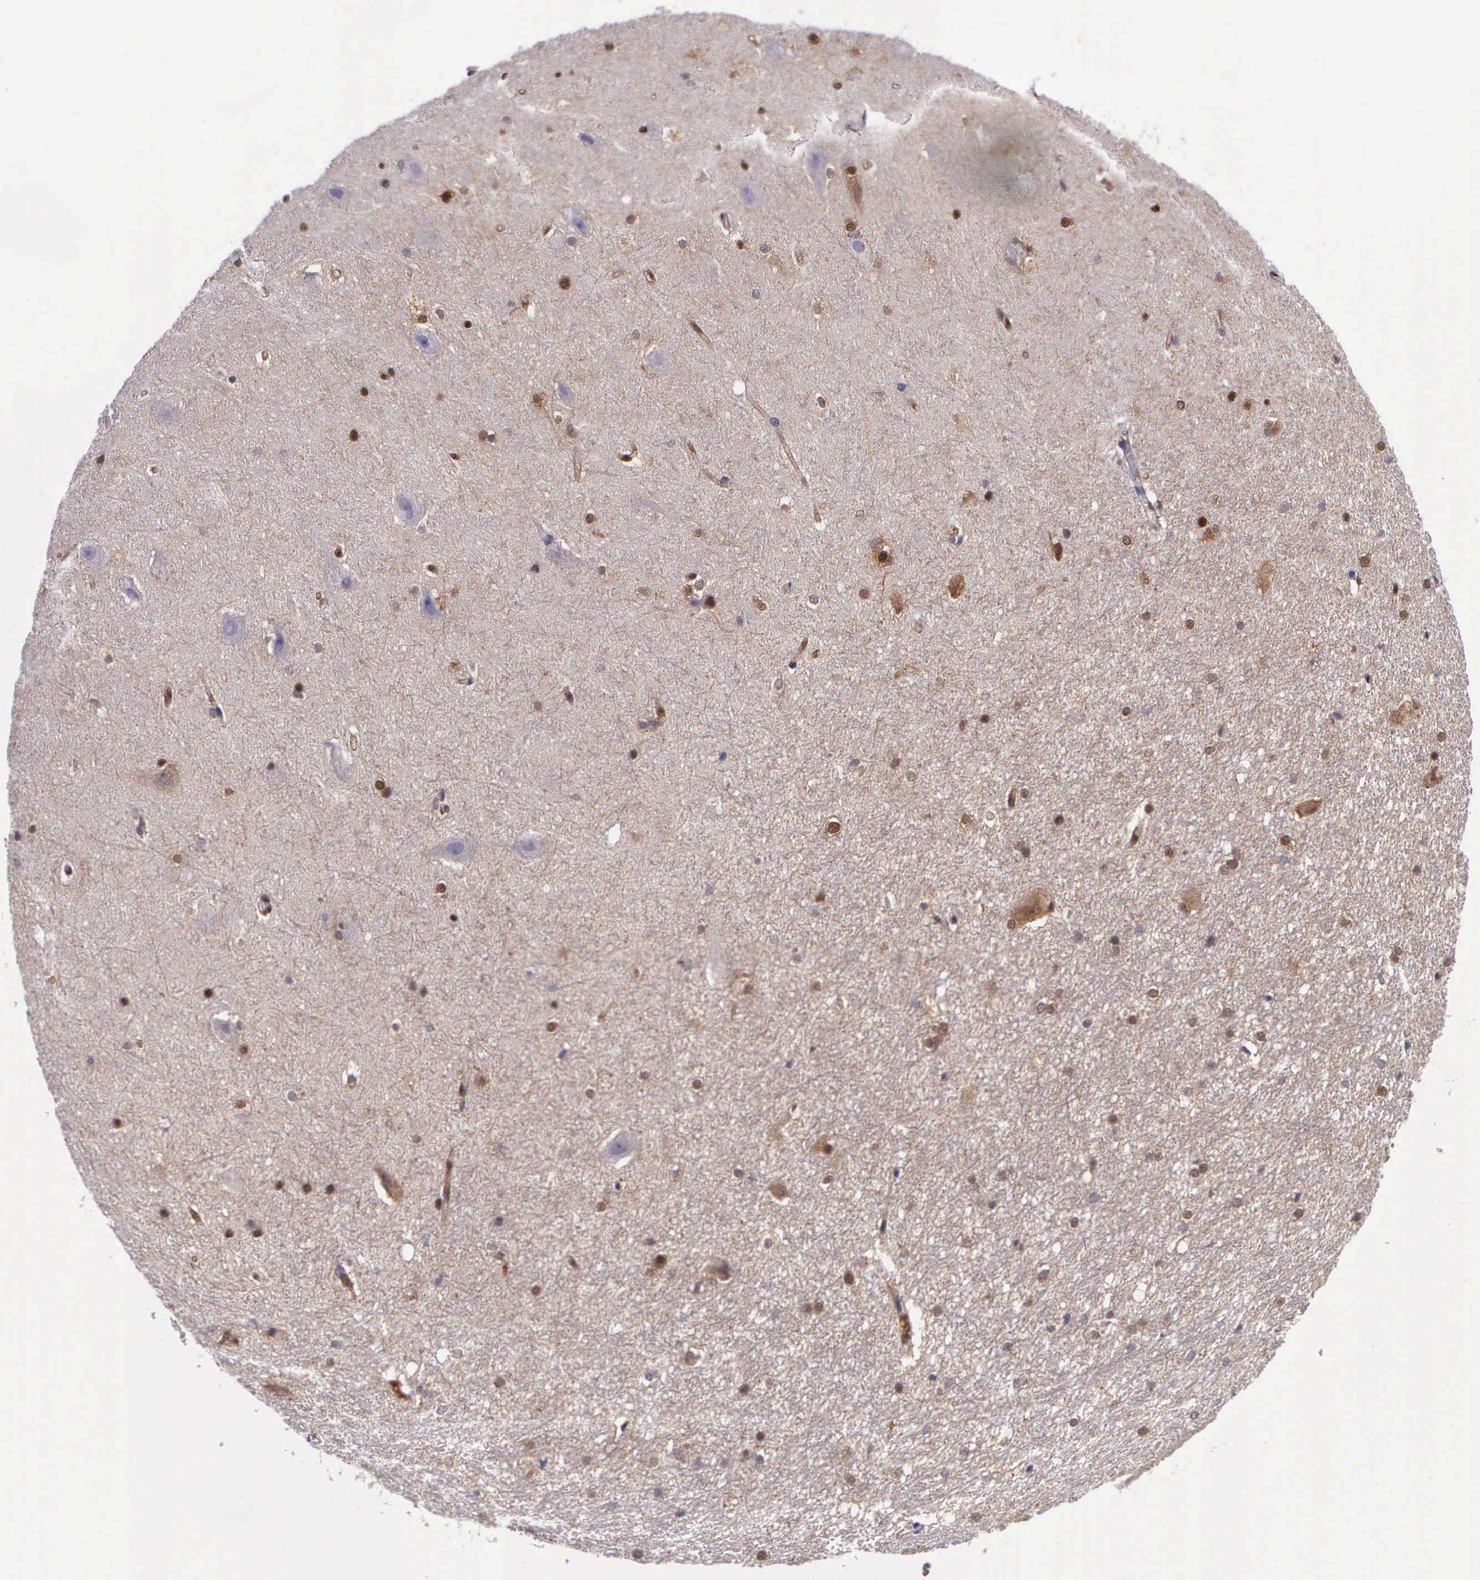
{"staining": {"intensity": "moderate", "quantity": "<25%", "location": "cytoplasmic/membranous,nuclear"}, "tissue": "hippocampus", "cell_type": "Glial cells", "image_type": "normal", "snomed": [{"axis": "morphology", "description": "Normal tissue, NOS"}, {"axis": "topography", "description": "Hippocampus"}], "caption": "The image exhibits immunohistochemical staining of benign hippocampus. There is moderate cytoplasmic/membranous,nuclear positivity is present in about <25% of glial cells.", "gene": "GMPR2", "patient": {"sex": "female", "age": 19}}